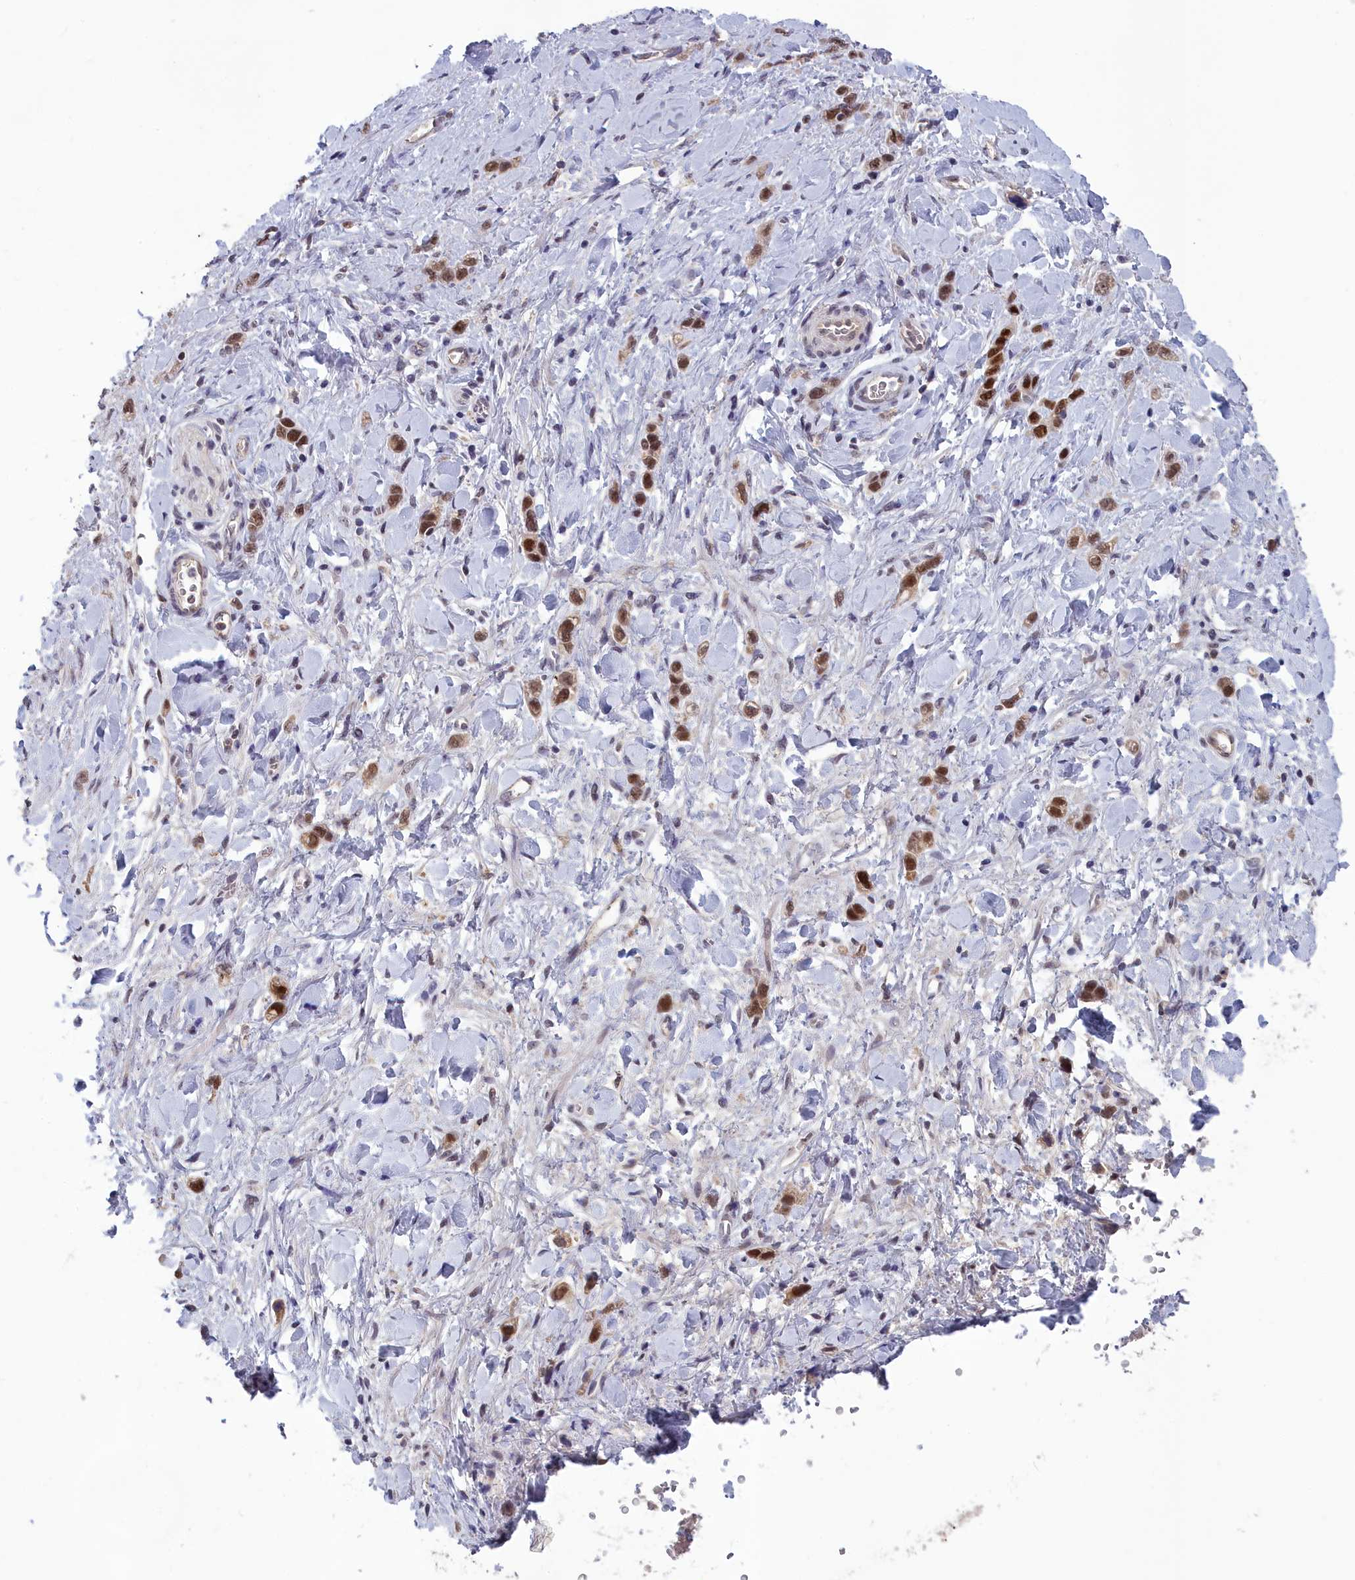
{"staining": {"intensity": "strong", "quantity": ">75%", "location": "nuclear"}, "tissue": "stomach cancer", "cell_type": "Tumor cells", "image_type": "cancer", "snomed": [{"axis": "morphology", "description": "Adenocarcinoma, NOS"}, {"axis": "topography", "description": "Stomach"}], "caption": "A micrograph of stomach cancer stained for a protein demonstrates strong nuclear brown staining in tumor cells.", "gene": "MT-CO3", "patient": {"sex": "female", "age": 65}}